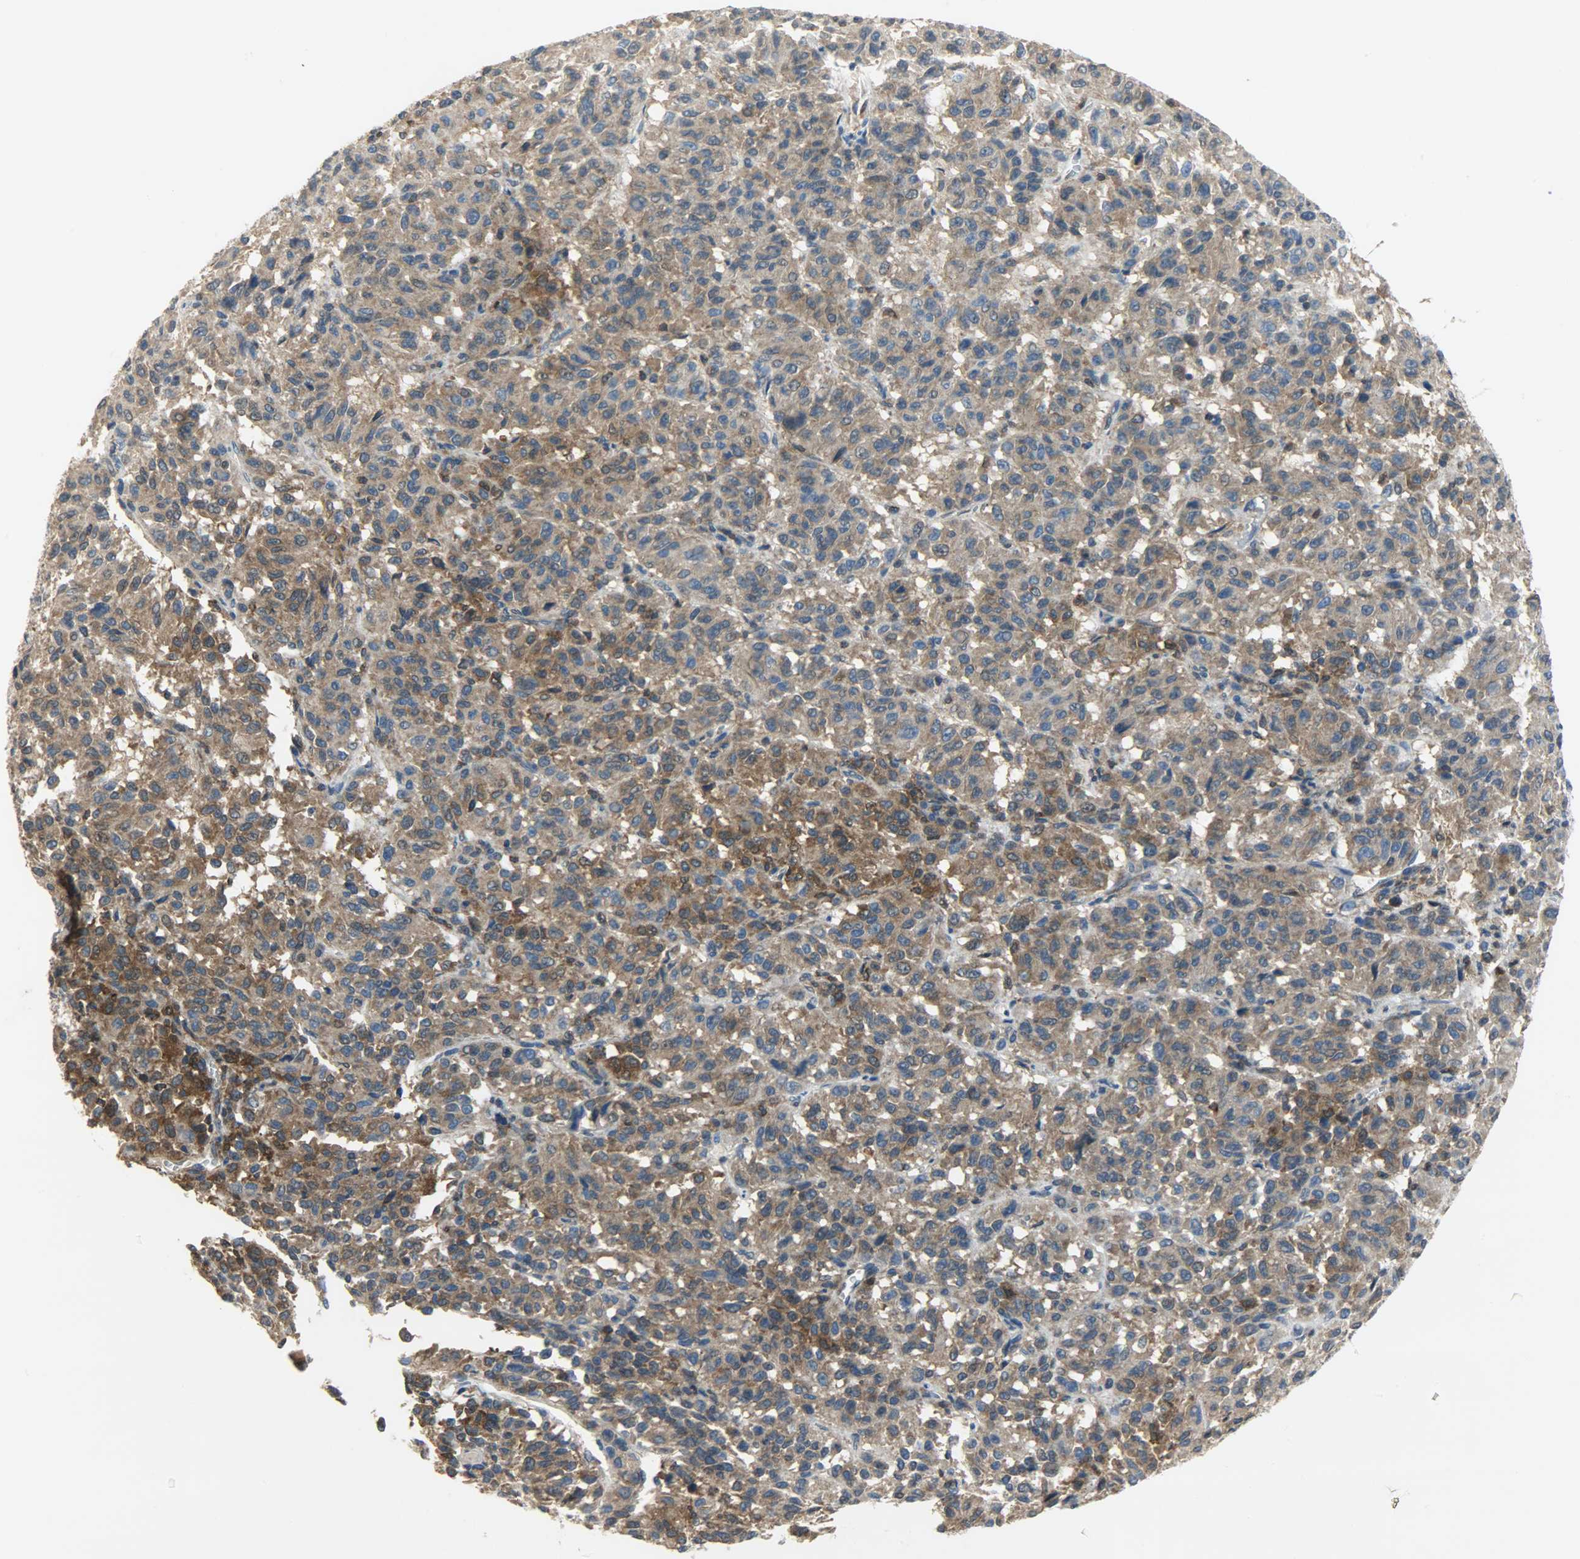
{"staining": {"intensity": "strong", "quantity": ">75%", "location": "cytoplasmic/membranous"}, "tissue": "melanoma", "cell_type": "Tumor cells", "image_type": "cancer", "snomed": [{"axis": "morphology", "description": "Malignant melanoma, Metastatic site"}, {"axis": "topography", "description": "Lung"}], "caption": "Human melanoma stained for a protein (brown) displays strong cytoplasmic/membranous positive positivity in approximately >75% of tumor cells.", "gene": "TRIM21", "patient": {"sex": "male", "age": 64}}